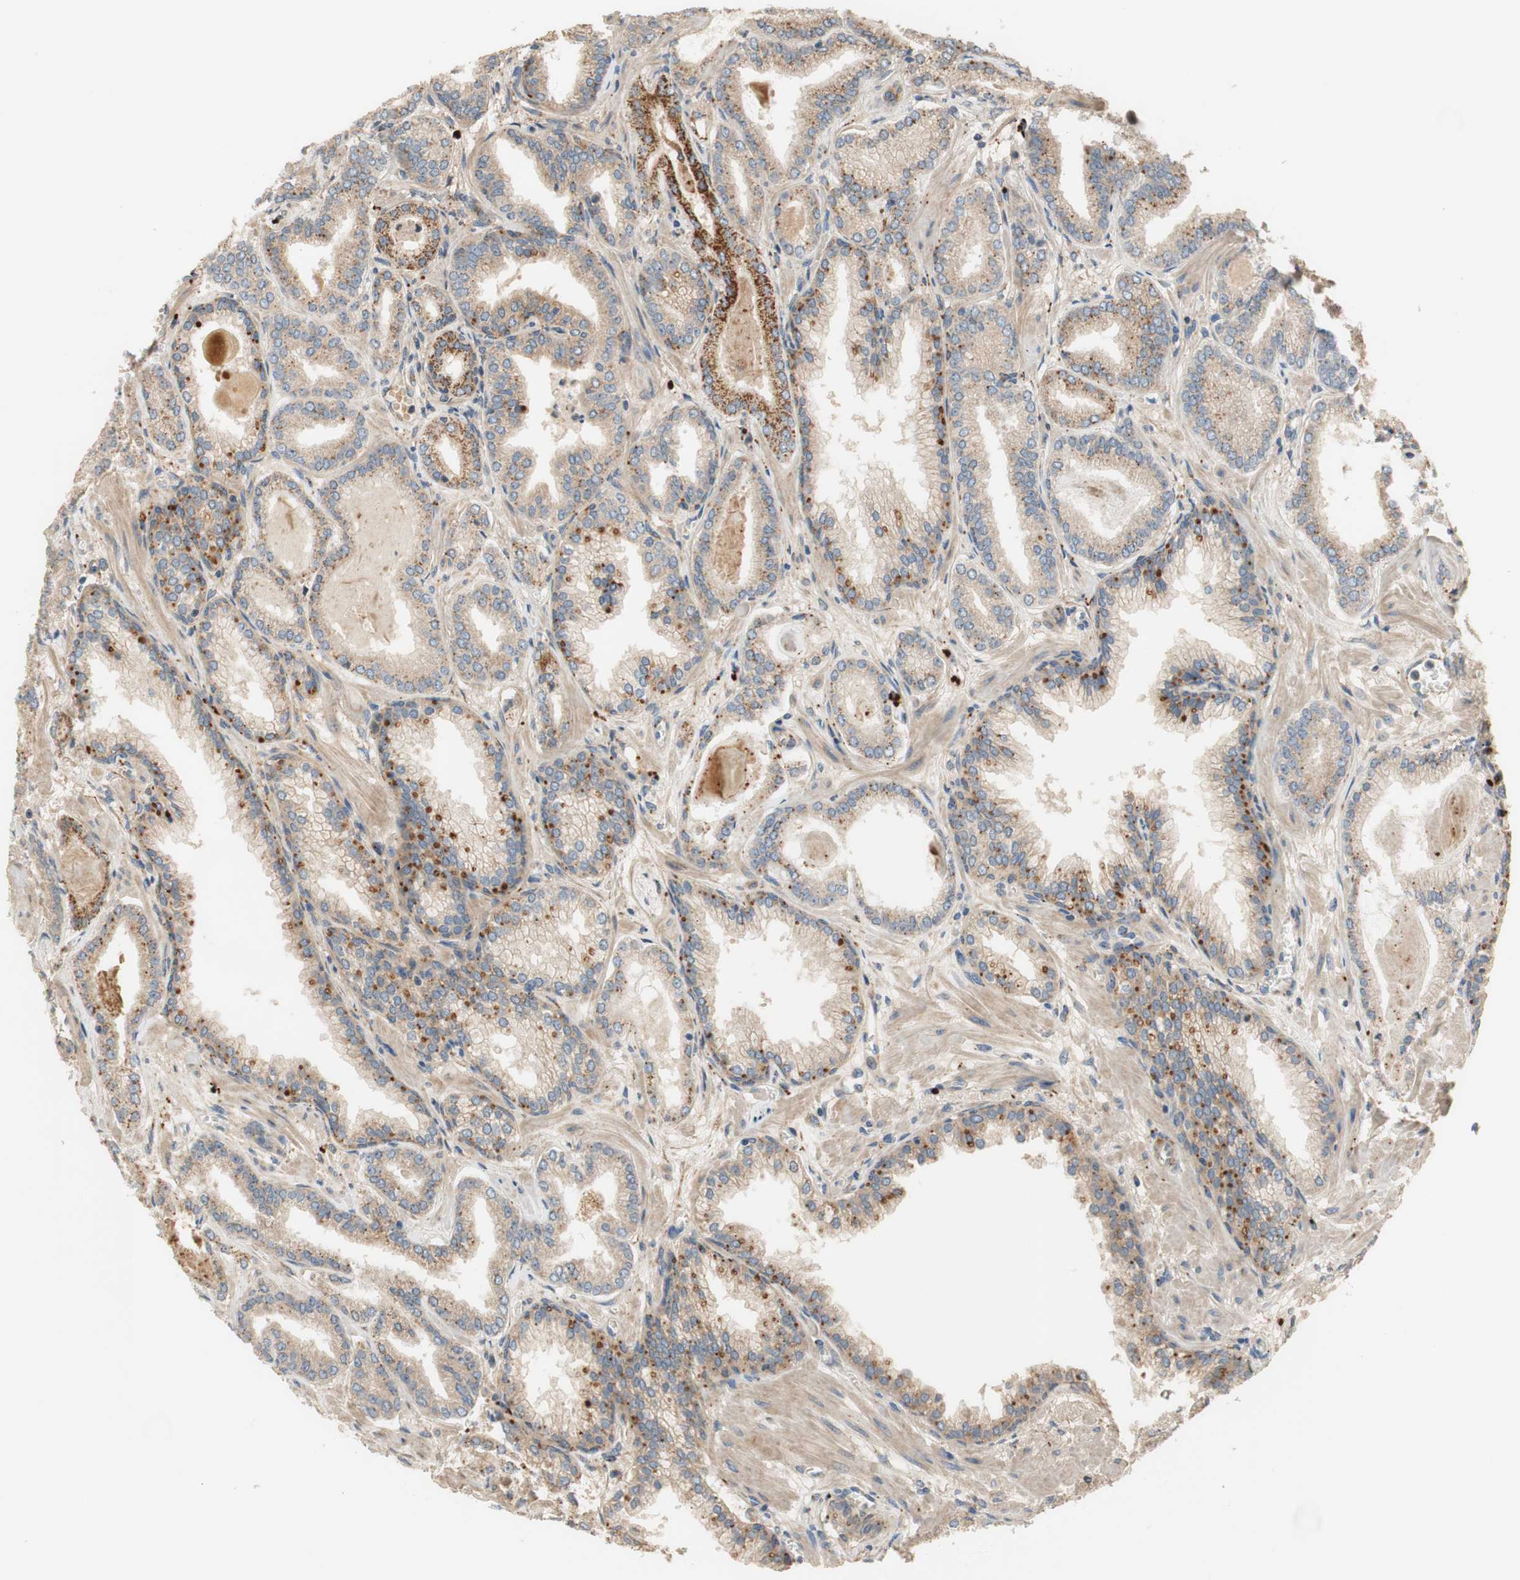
{"staining": {"intensity": "weak", "quantity": ">75%", "location": "cytoplasmic/membranous"}, "tissue": "prostate cancer", "cell_type": "Tumor cells", "image_type": "cancer", "snomed": [{"axis": "morphology", "description": "Adenocarcinoma, Low grade"}, {"axis": "topography", "description": "Prostate"}], "caption": "Weak cytoplasmic/membranous protein staining is identified in approximately >75% of tumor cells in adenocarcinoma (low-grade) (prostate).", "gene": "PTPN21", "patient": {"sex": "male", "age": 59}}